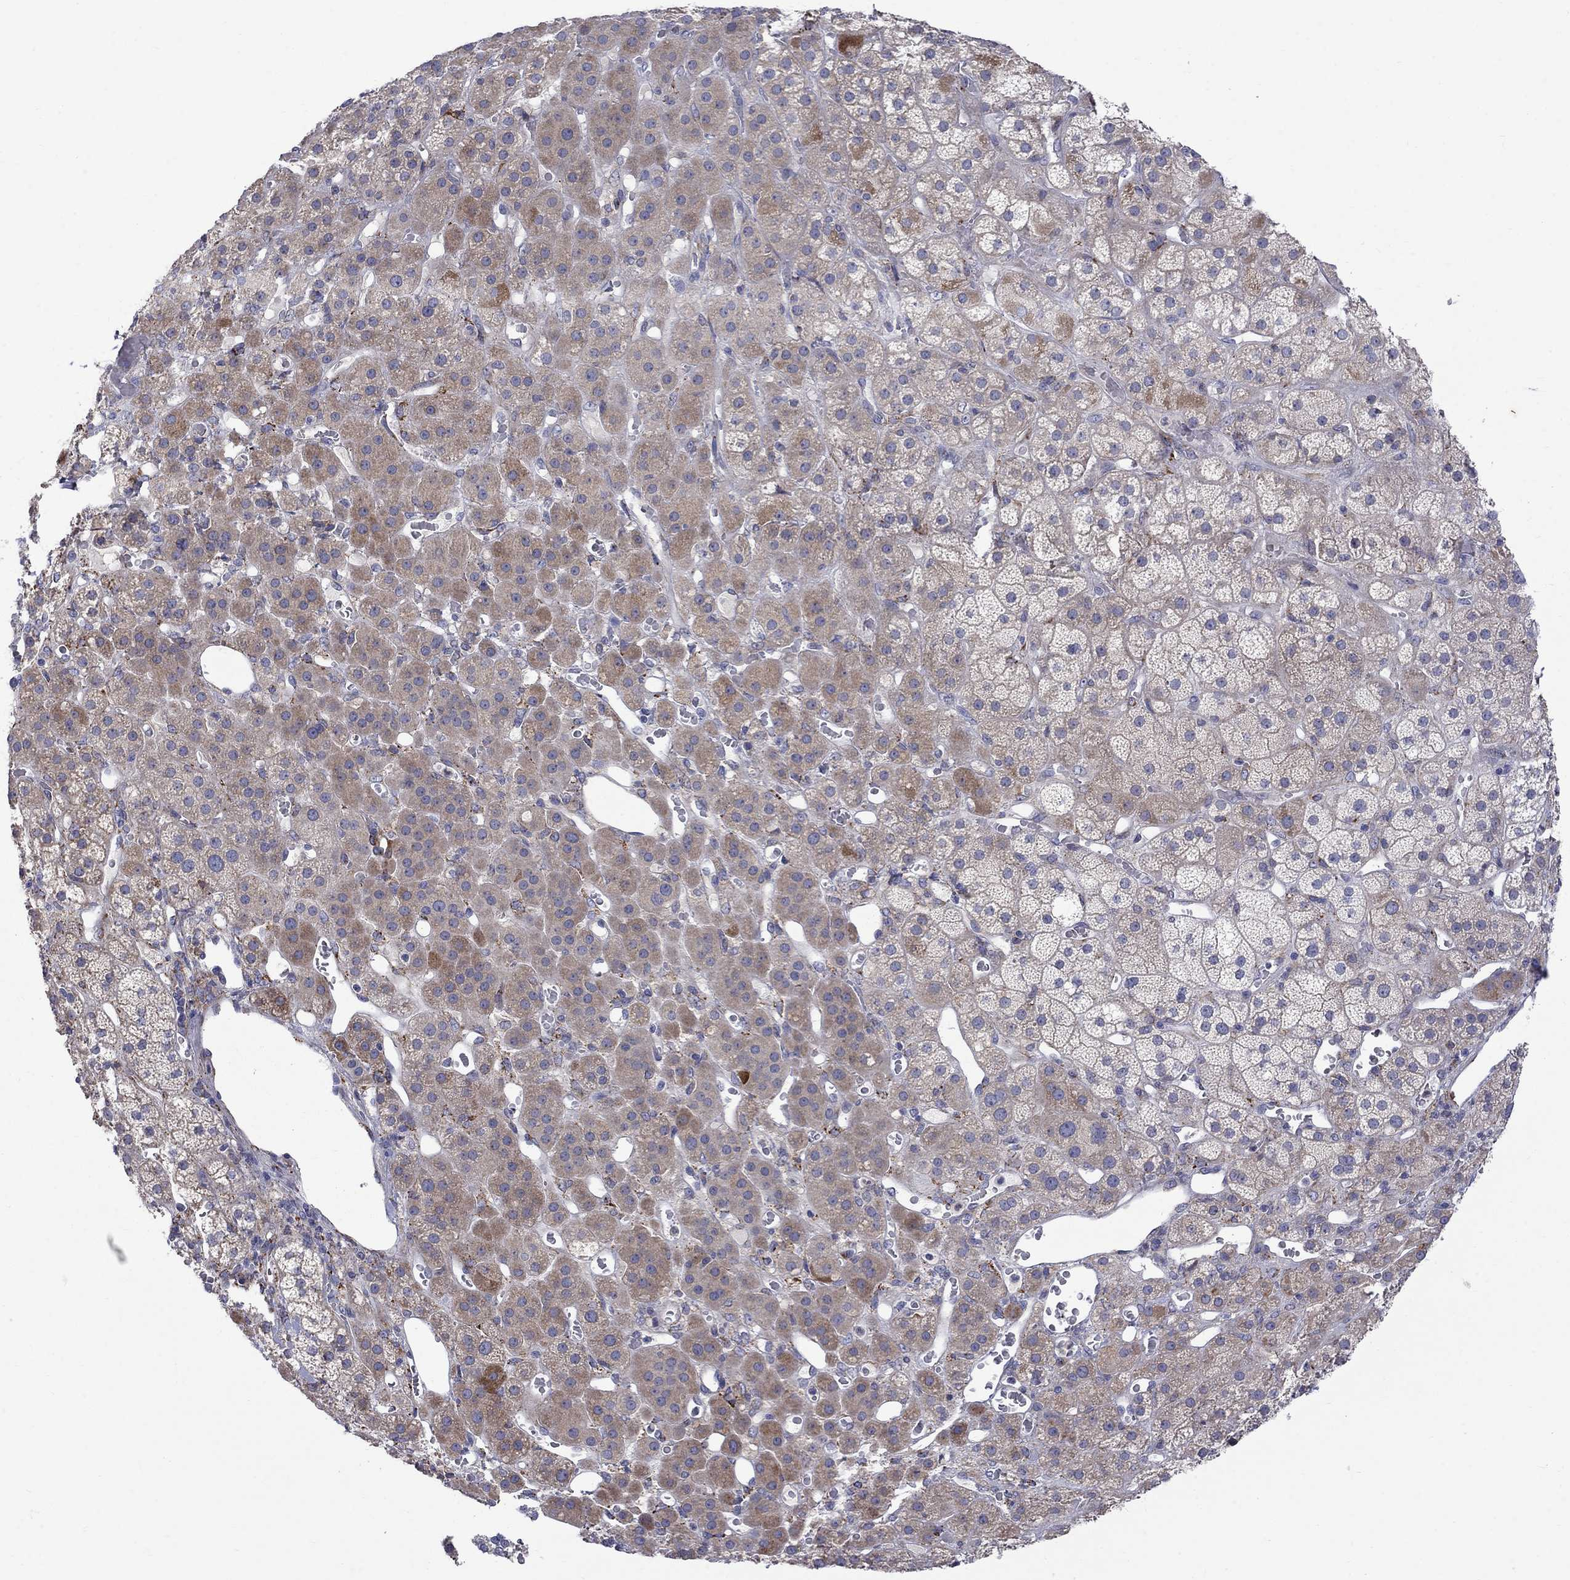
{"staining": {"intensity": "moderate", "quantity": "<25%", "location": "cytoplasmic/membranous"}, "tissue": "adrenal gland", "cell_type": "Glandular cells", "image_type": "normal", "snomed": [{"axis": "morphology", "description": "Normal tissue, NOS"}, {"axis": "topography", "description": "Adrenal gland"}], "caption": "IHC (DAB (3,3'-diaminobenzidine)) staining of benign adrenal gland shows moderate cytoplasmic/membranous protein expression in about <25% of glandular cells. (IHC, brightfield microscopy, high magnification).", "gene": "ASNS", "patient": {"sex": "male", "age": 57}}